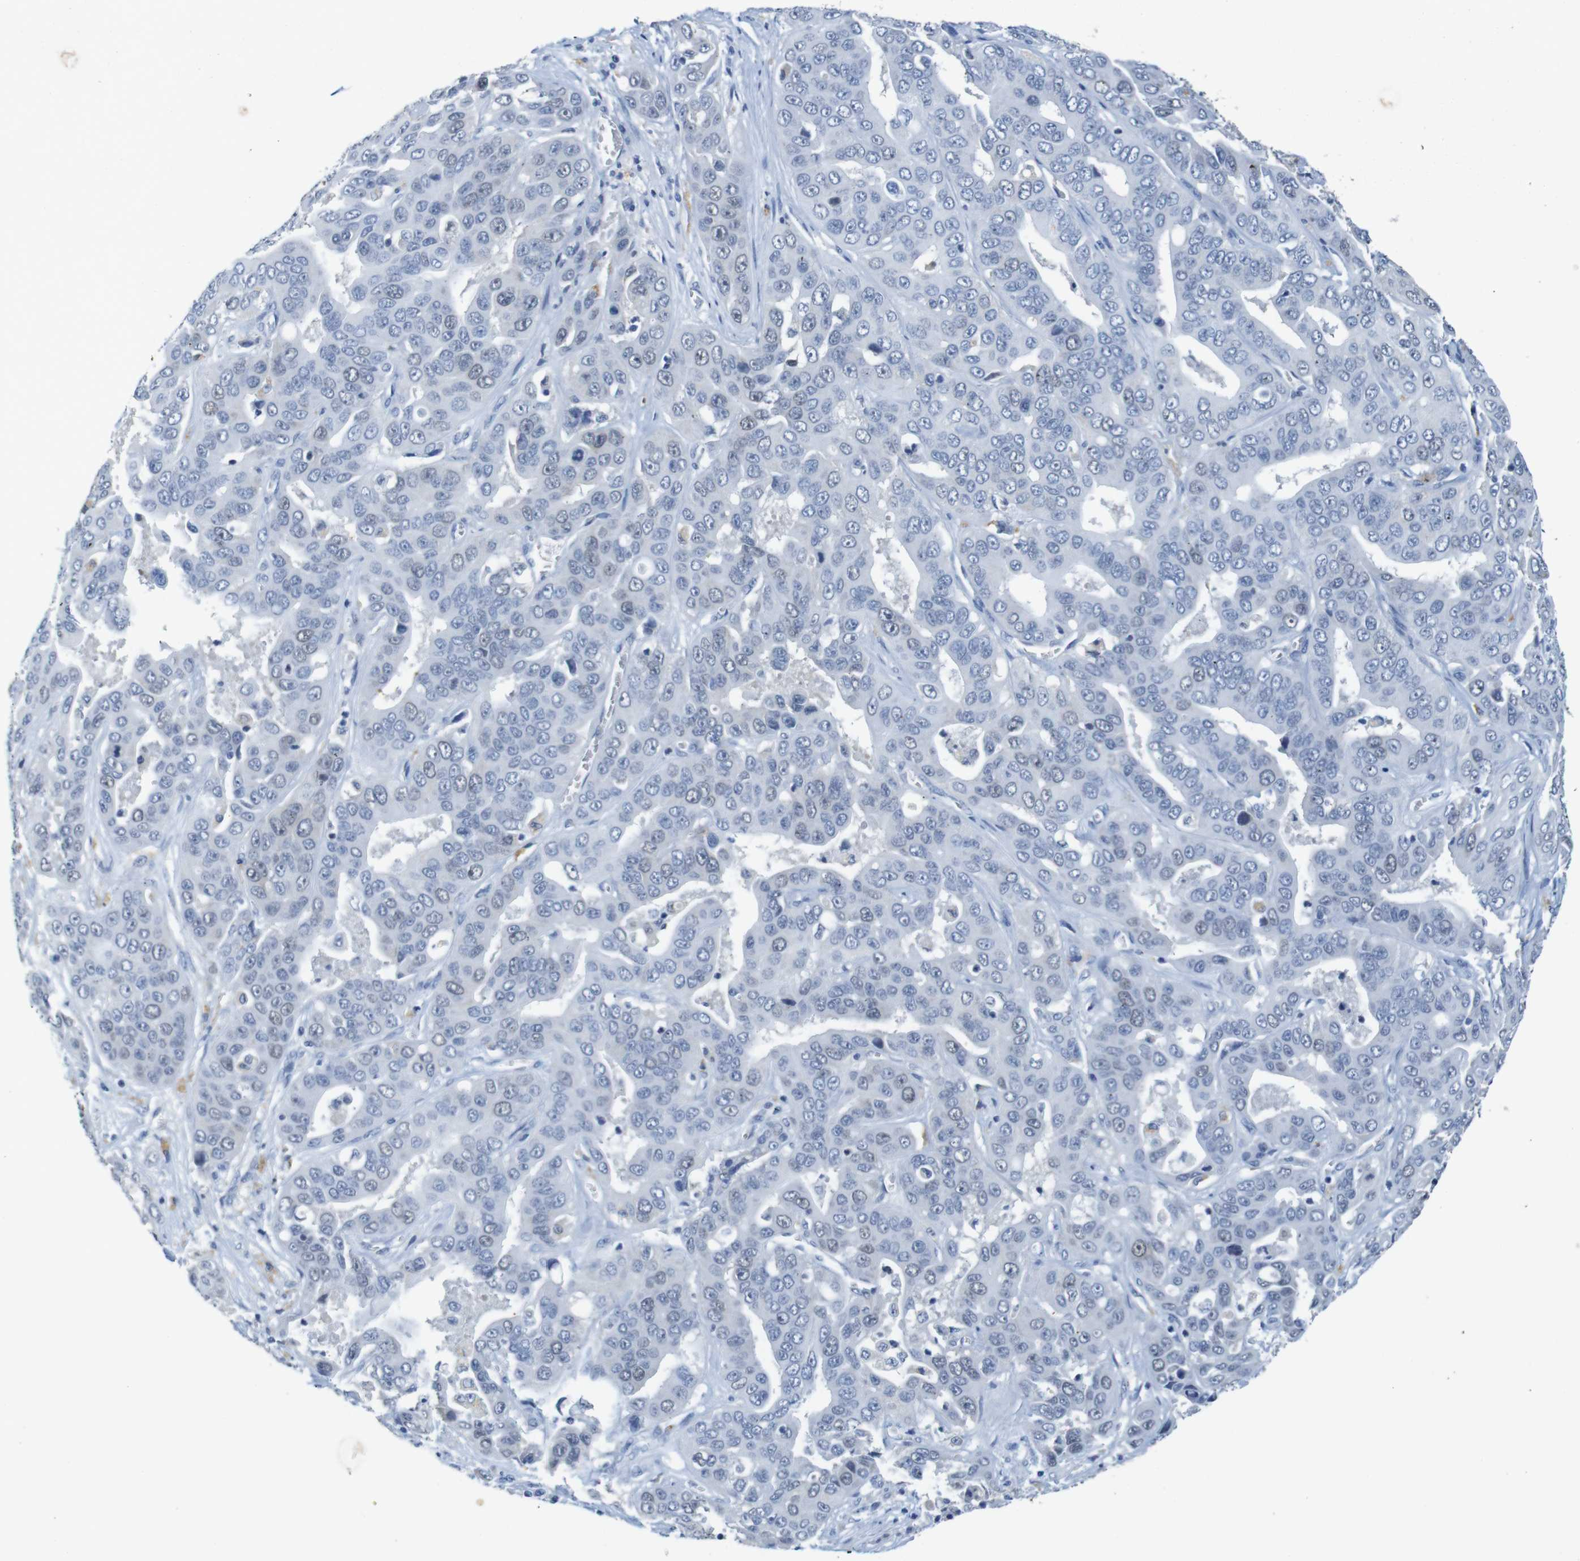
{"staining": {"intensity": "negative", "quantity": "none", "location": "none"}, "tissue": "liver cancer", "cell_type": "Tumor cells", "image_type": "cancer", "snomed": [{"axis": "morphology", "description": "Cholangiocarcinoma"}, {"axis": "topography", "description": "Liver"}], "caption": "A micrograph of liver cholangiocarcinoma stained for a protein demonstrates no brown staining in tumor cells.", "gene": "CDK2", "patient": {"sex": "female", "age": 52}}